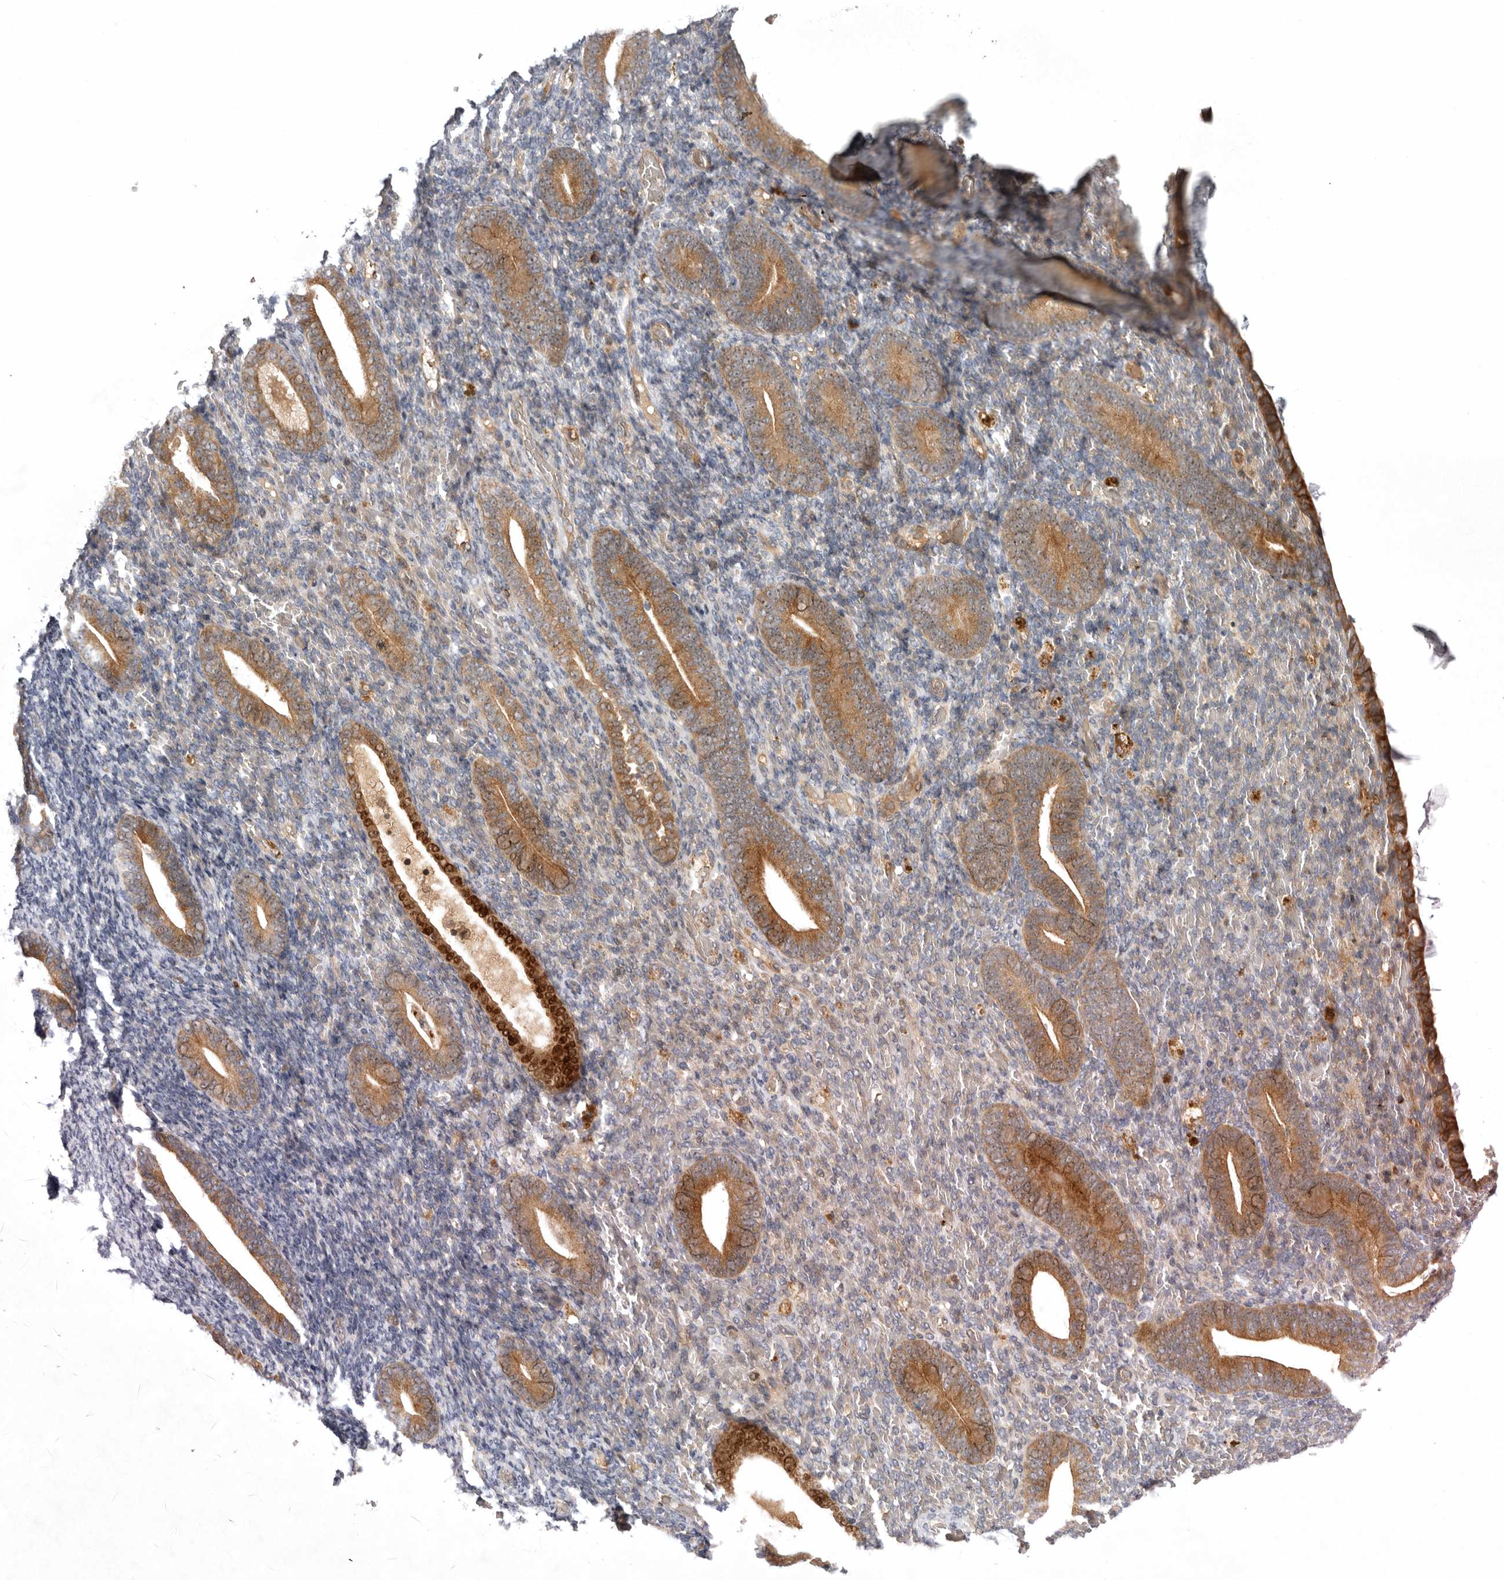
{"staining": {"intensity": "negative", "quantity": "none", "location": "none"}, "tissue": "endometrium", "cell_type": "Cells in endometrial stroma", "image_type": "normal", "snomed": [{"axis": "morphology", "description": "Normal tissue, NOS"}, {"axis": "topography", "description": "Endometrium"}], "caption": "This is an IHC image of benign endometrium. There is no positivity in cells in endometrial stroma.", "gene": "KIF2B", "patient": {"sex": "female", "age": 51}}